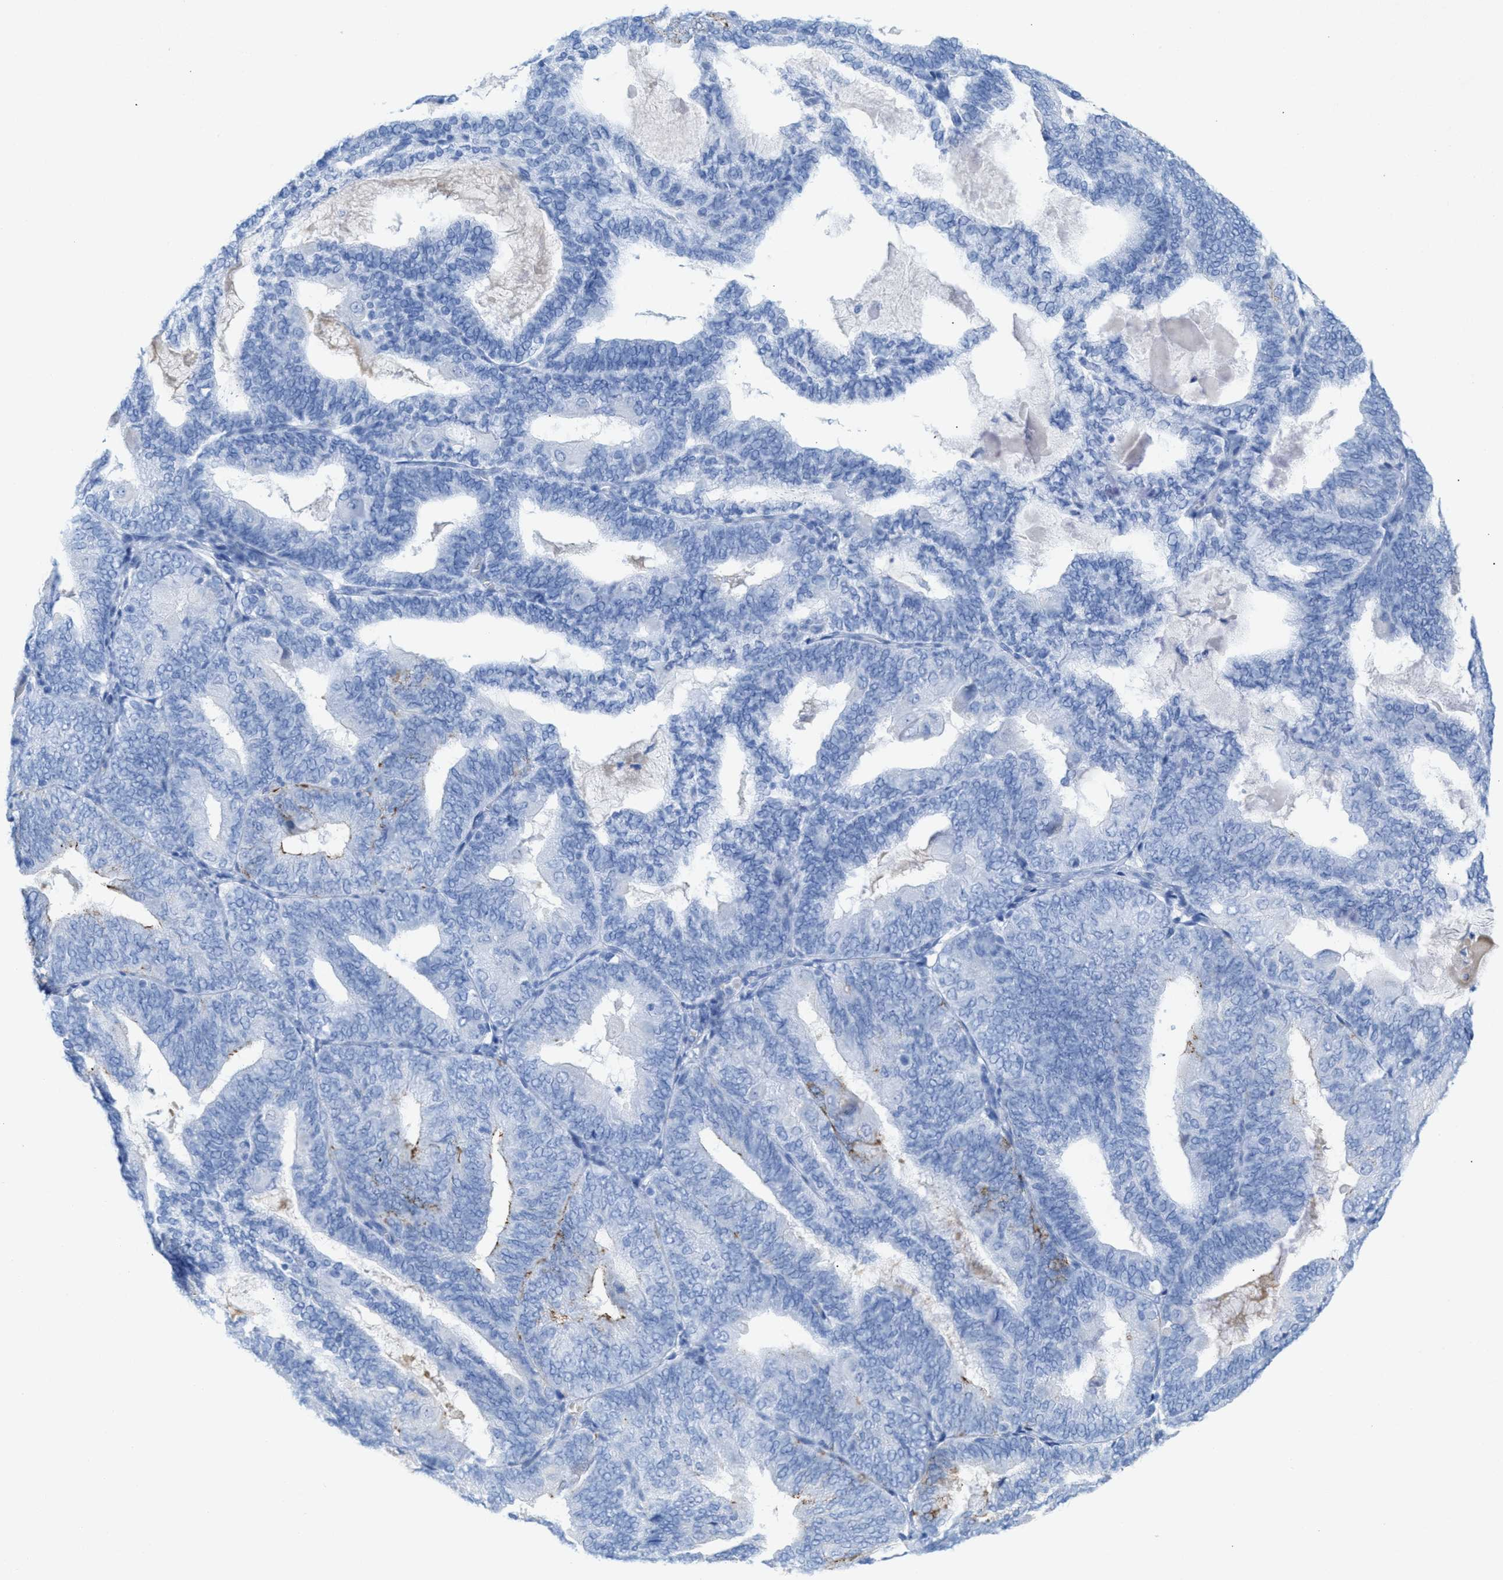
{"staining": {"intensity": "negative", "quantity": "none", "location": "none"}, "tissue": "endometrial cancer", "cell_type": "Tumor cells", "image_type": "cancer", "snomed": [{"axis": "morphology", "description": "Adenocarcinoma, NOS"}, {"axis": "topography", "description": "Endometrium"}], "caption": "This is an IHC histopathology image of endometrial cancer (adenocarcinoma). There is no staining in tumor cells.", "gene": "ANKFN1", "patient": {"sex": "female", "age": 81}}